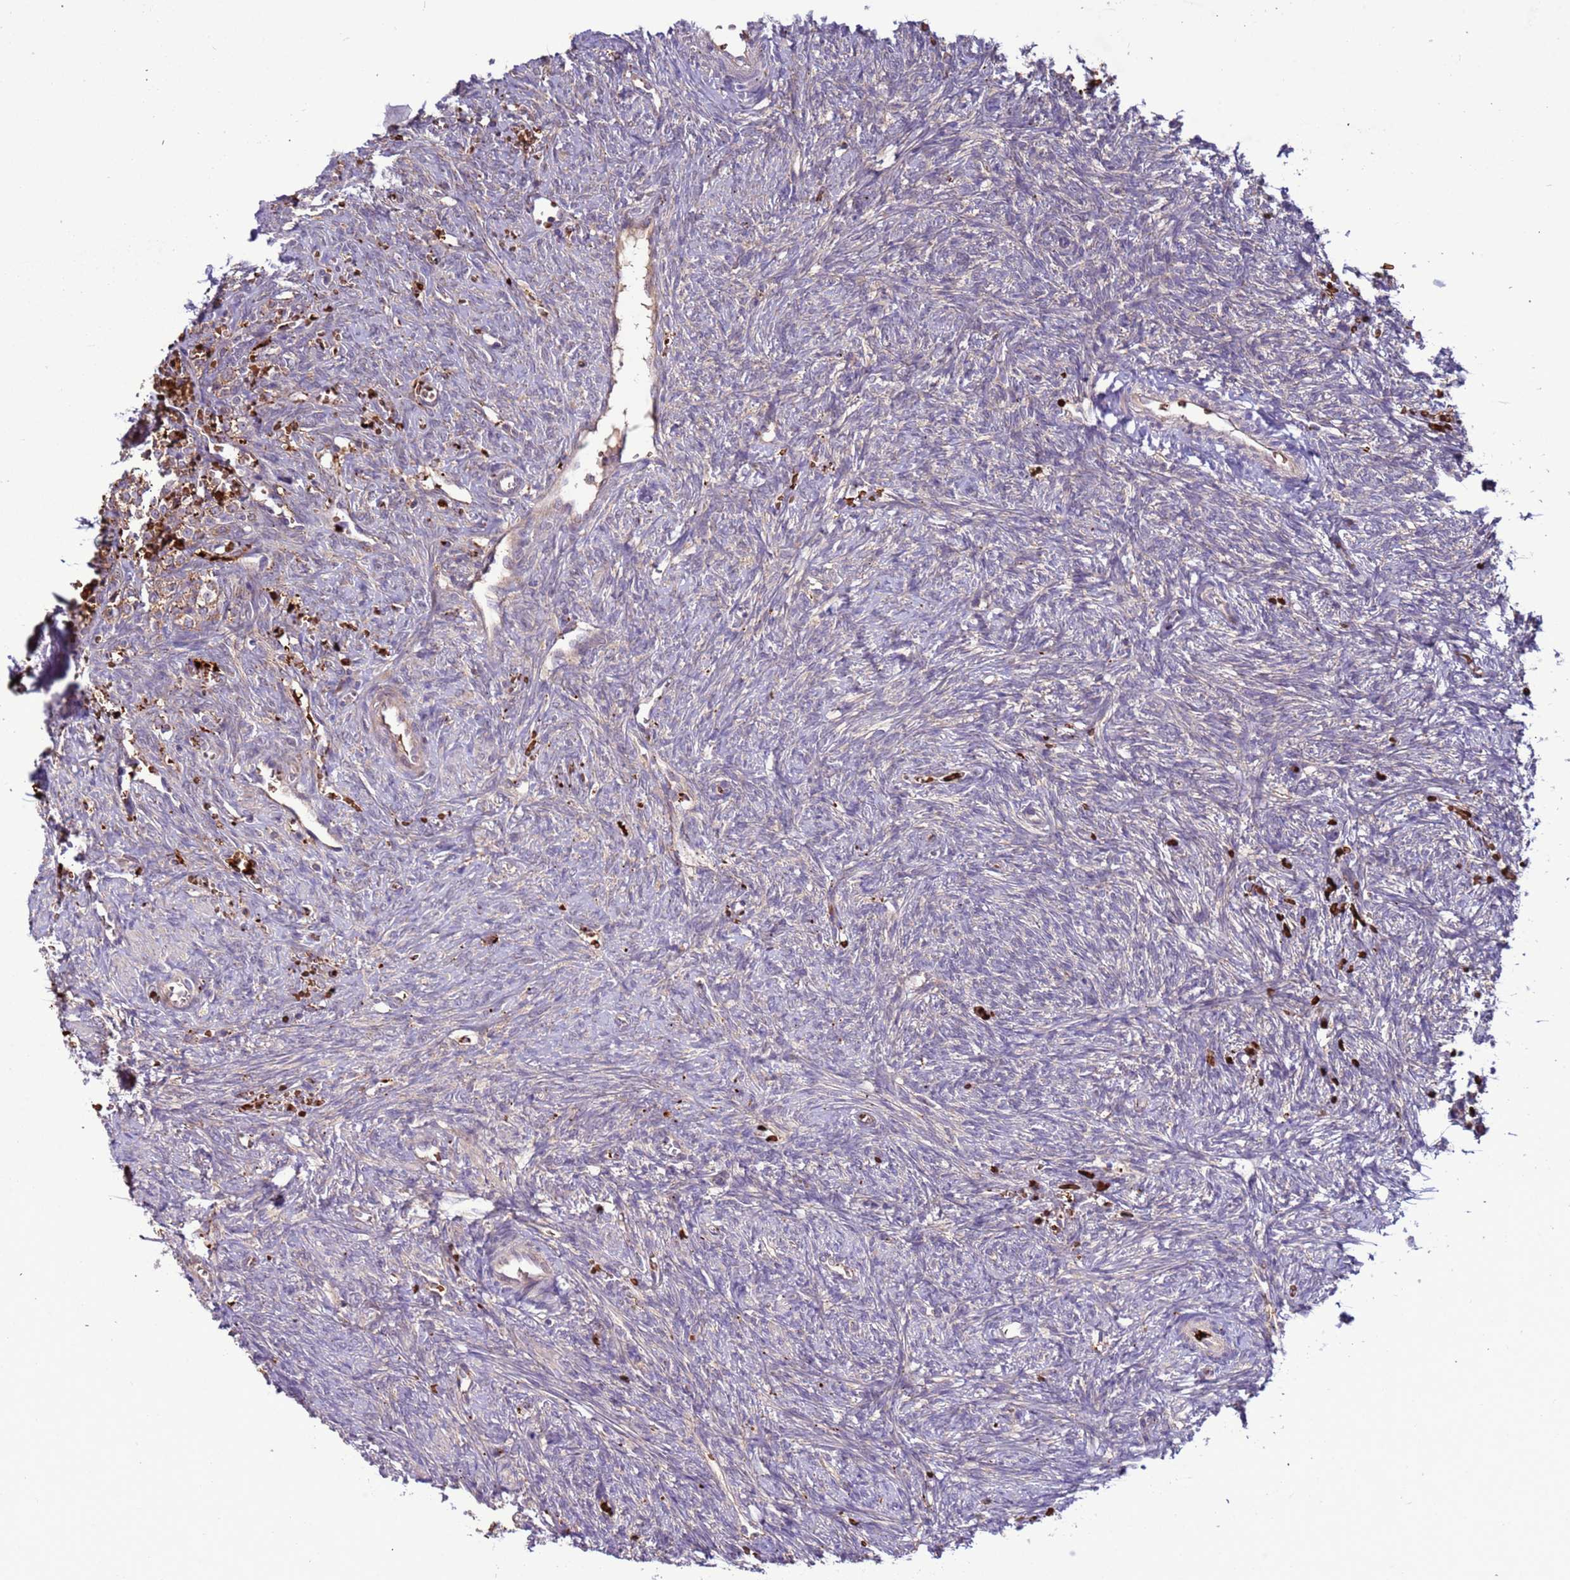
{"staining": {"intensity": "negative", "quantity": "none", "location": "none"}, "tissue": "ovary", "cell_type": "Ovarian stroma cells", "image_type": "normal", "snomed": [{"axis": "morphology", "description": "Normal tissue, NOS"}, {"axis": "topography", "description": "Ovary"}], "caption": "Immunohistochemical staining of unremarkable human ovary demonstrates no significant expression in ovarian stroma cells. (DAB immunohistochemistry, high magnification).", "gene": "VPS36", "patient": {"sex": "female", "age": 41}}